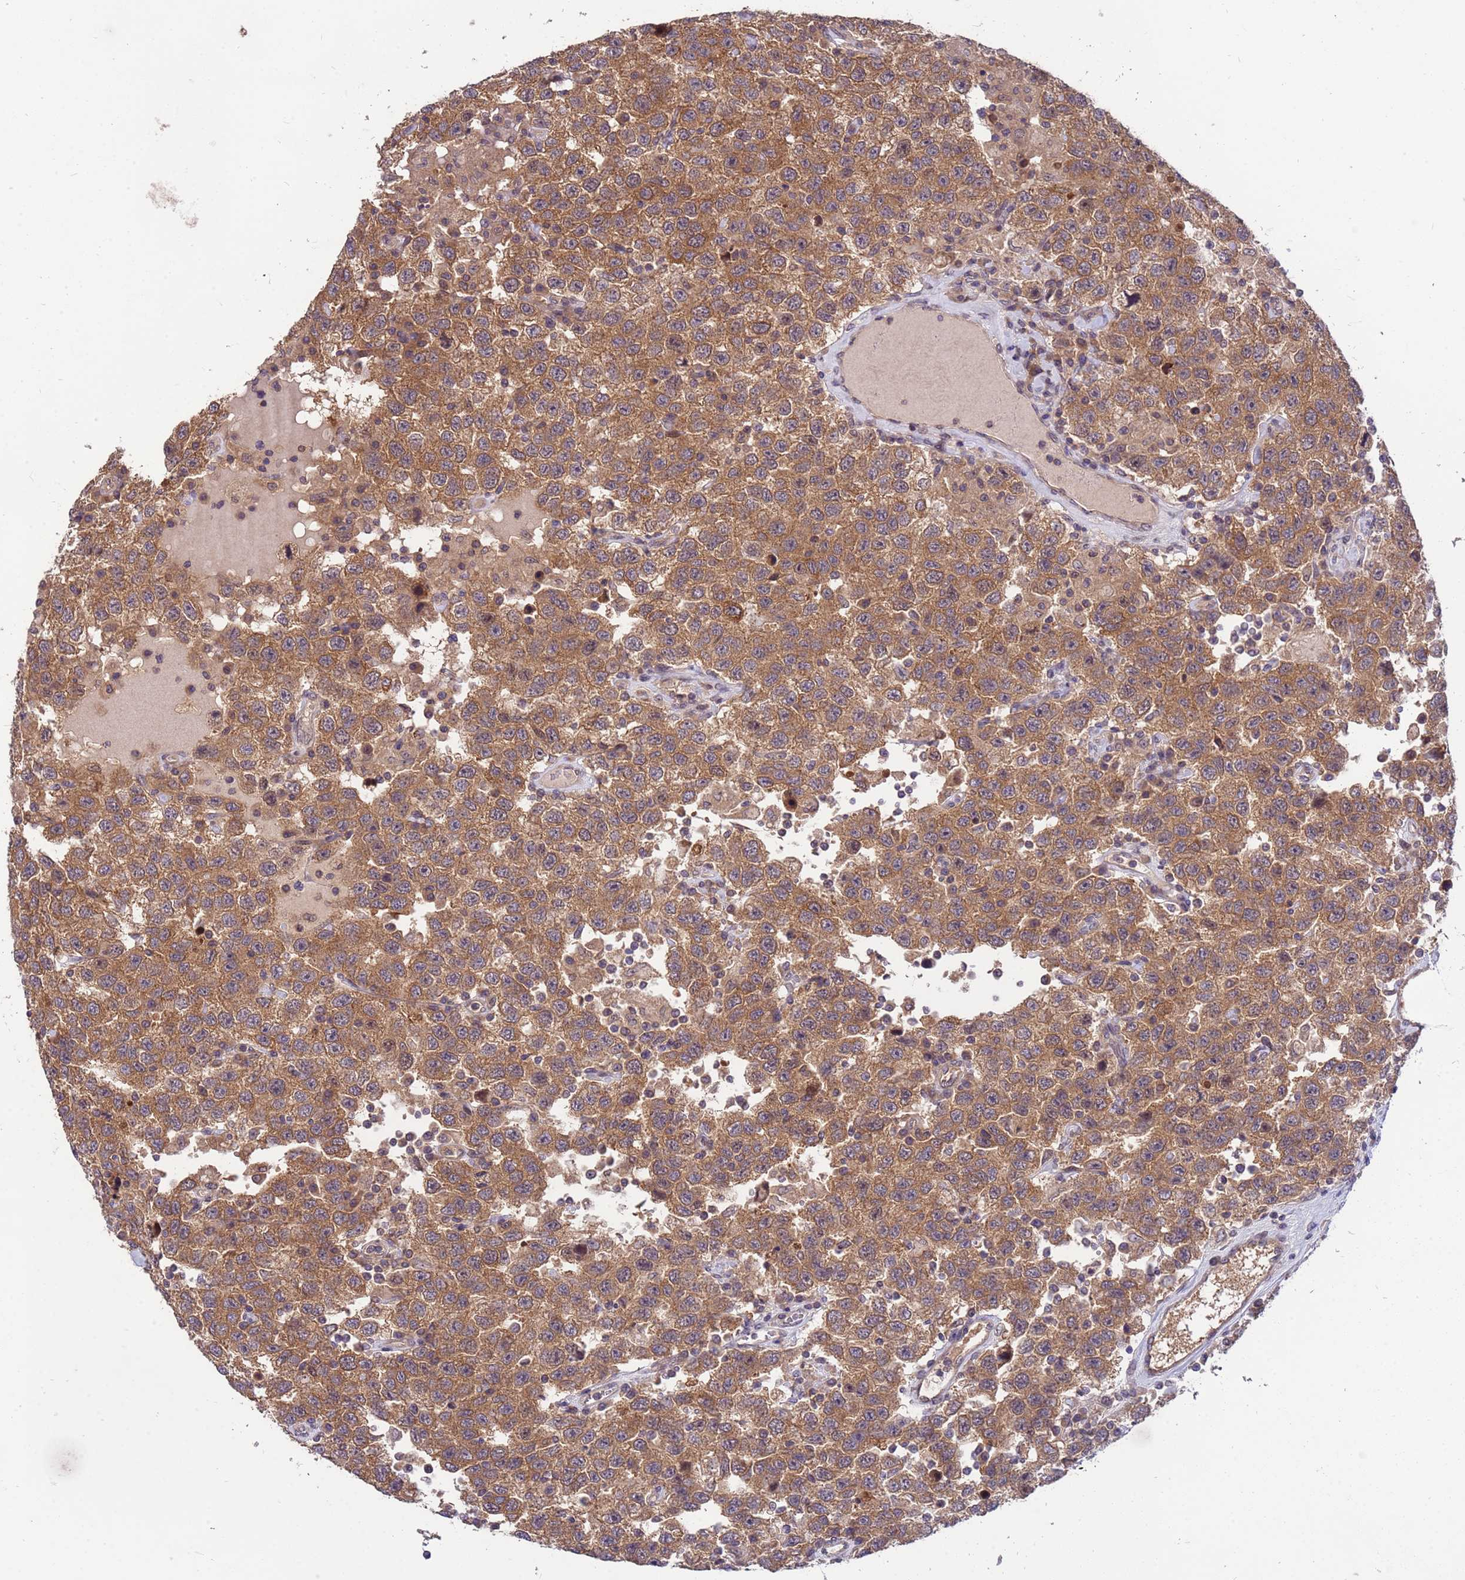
{"staining": {"intensity": "moderate", "quantity": ">75%", "location": "cytoplasmic/membranous"}, "tissue": "testis cancer", "cell_type": "Tumor cells", "image_type": "cancer", "snomed": [{"axis": "morphology", "description": "Seminoma, NOS"}, {"axis": "topography", "description": "Testis"}], "caption": "DAB immunohistochemical staining of testis cancer shows moderate cytoplasmic/membranous protein expression in approximately >75% of tumor cells.", "gene": "PPP2CB", "patient": {"sex": "male", "age": 41}}